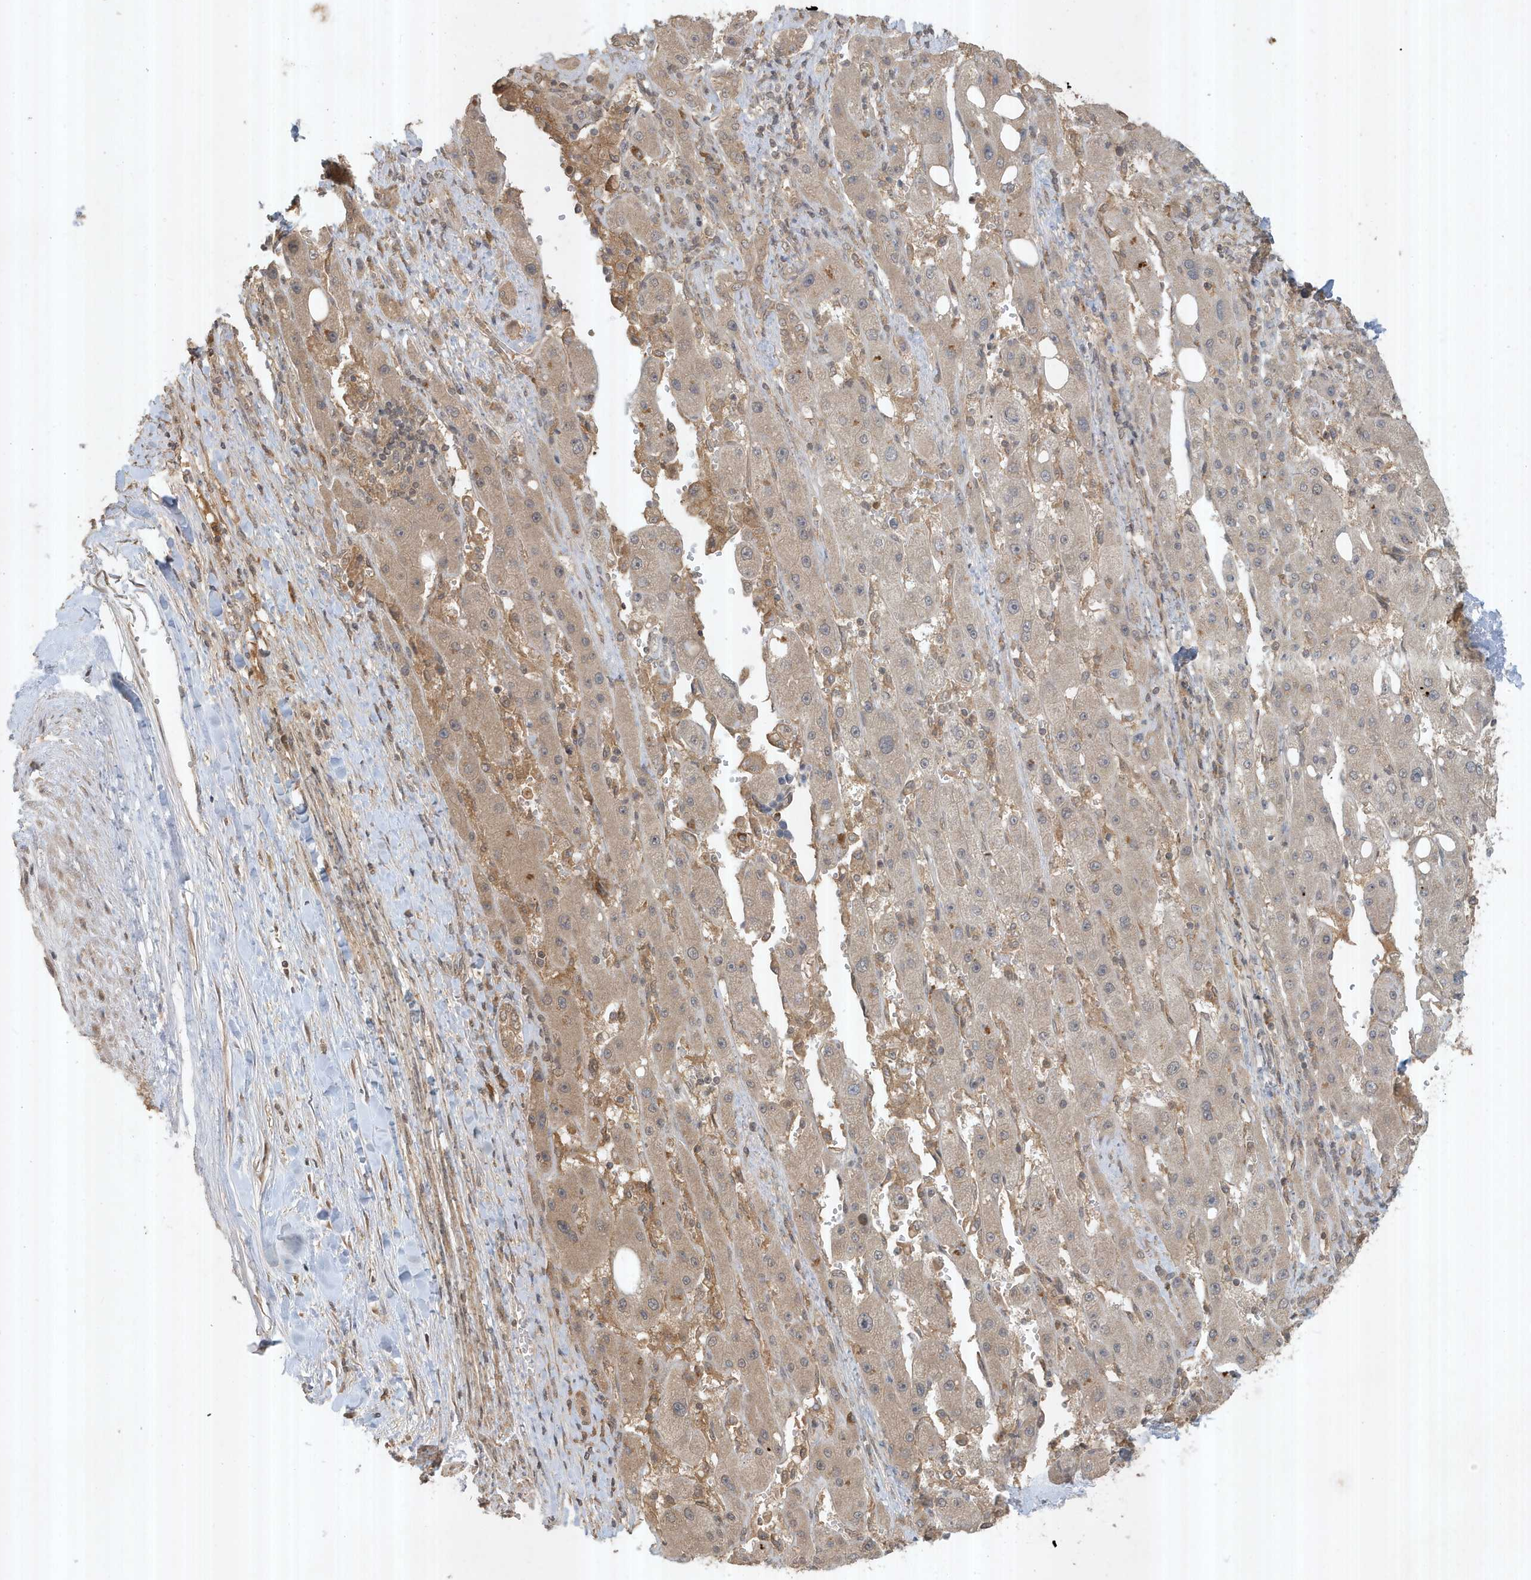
{"staining": {"intensity": "weak", "quantity": ">75%", "location": "cytoplasmic/membranous"}, "tissue": "liver cancer", "cell_type": "Tumor cells", "image_type": "cancer", "snomed": [{"axis": "morphology", "description": "Carcinoma, Hepatocellular, NOS"}, {"axis": "topography", "description": "Liver"}], "caption": "Immunohistochemical staining of liver cancer (hepatocellular carcinoma) exhibits low levels of weak cytoplasmic/membranous protein staining in about >75% of tumor cells.", "gene": "ABCB9", "patient": {"sex": "female", "age": 73}}